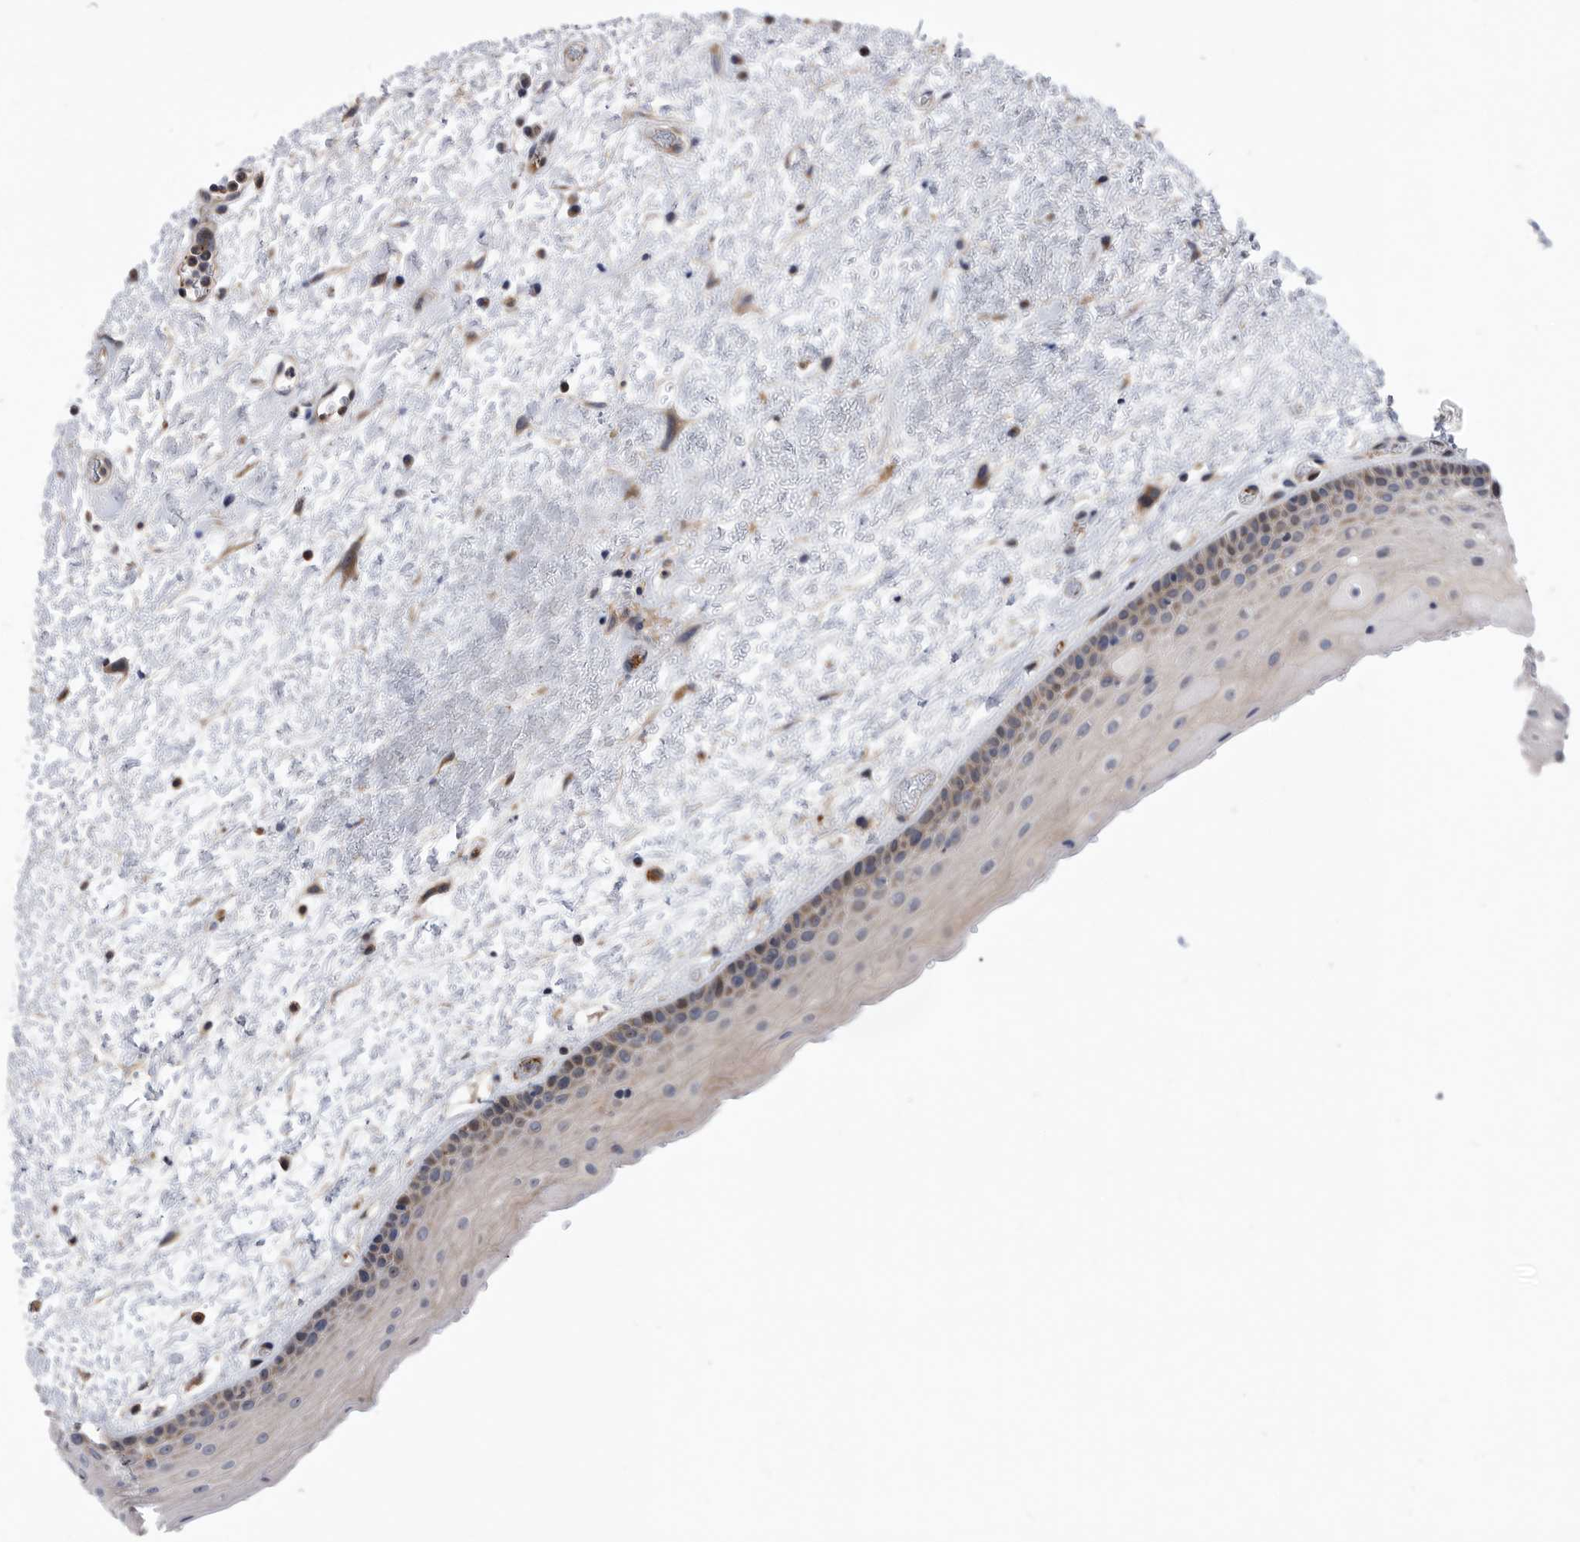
{"staining": {"intensity": "moderate", "quantity": "25%-75%", "location": "cytoplasmic/membranous"}, "tissue": "oral mucosa", "cell_type": "Squamous epithelial cells", "image_type": "normal", "snomed": [{"axis": "morphology", "description": "Normal tissue, NOS"}, {"axis": "topography", "description": "Oral tissue"}], "caption": "Protein expression by IHC shows moderate cytoplasmic/membranous positivity in about 25%-75% of squamous epithelial cells in normal oral mucosa.", "gene": "BAIAP3", "patient": {"sex": "female", "age": 76}}